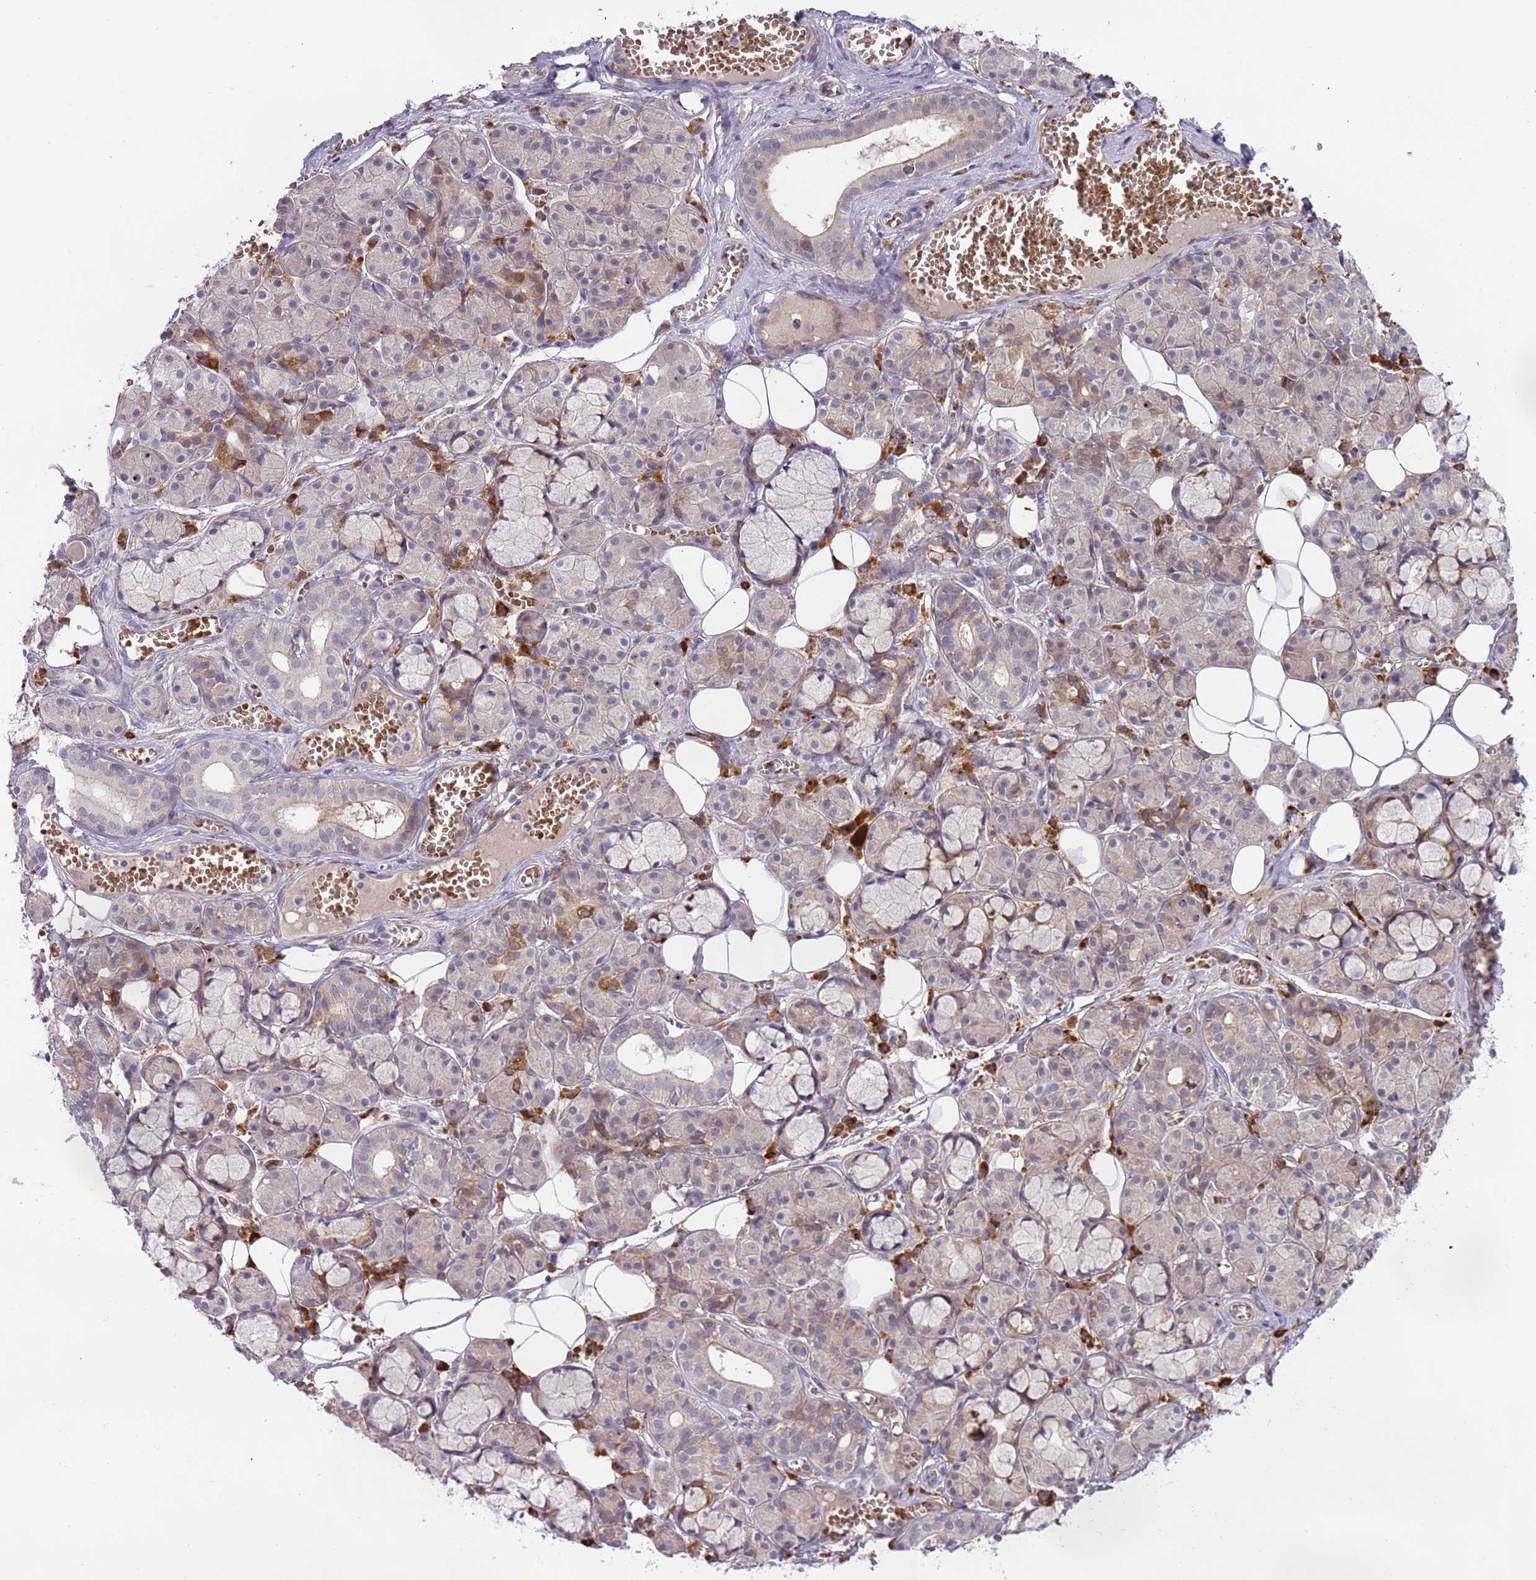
{"staining": {"intensity": "moderate", "quantity": "<25%", "location": "cytoplasmic/membranous"}, "tissue": "salivary gland", "cell_type": "Glandular cells", "image_type": "normal", "snomed": [{"axis": "morphology", "description": "Normal tissue, NOS"}, {"axis": "topography", "description": "Salivary gland"}], "caption": "Normal salivary gland was stained to show a protein in brown. There is low levels of moderate cytoplasmic/membranous expression in approximately <25% of glandular cells. Nuclei are stained in blue.", "gene": "VWCE", "patient": {"sex": "male", "age": 63}}